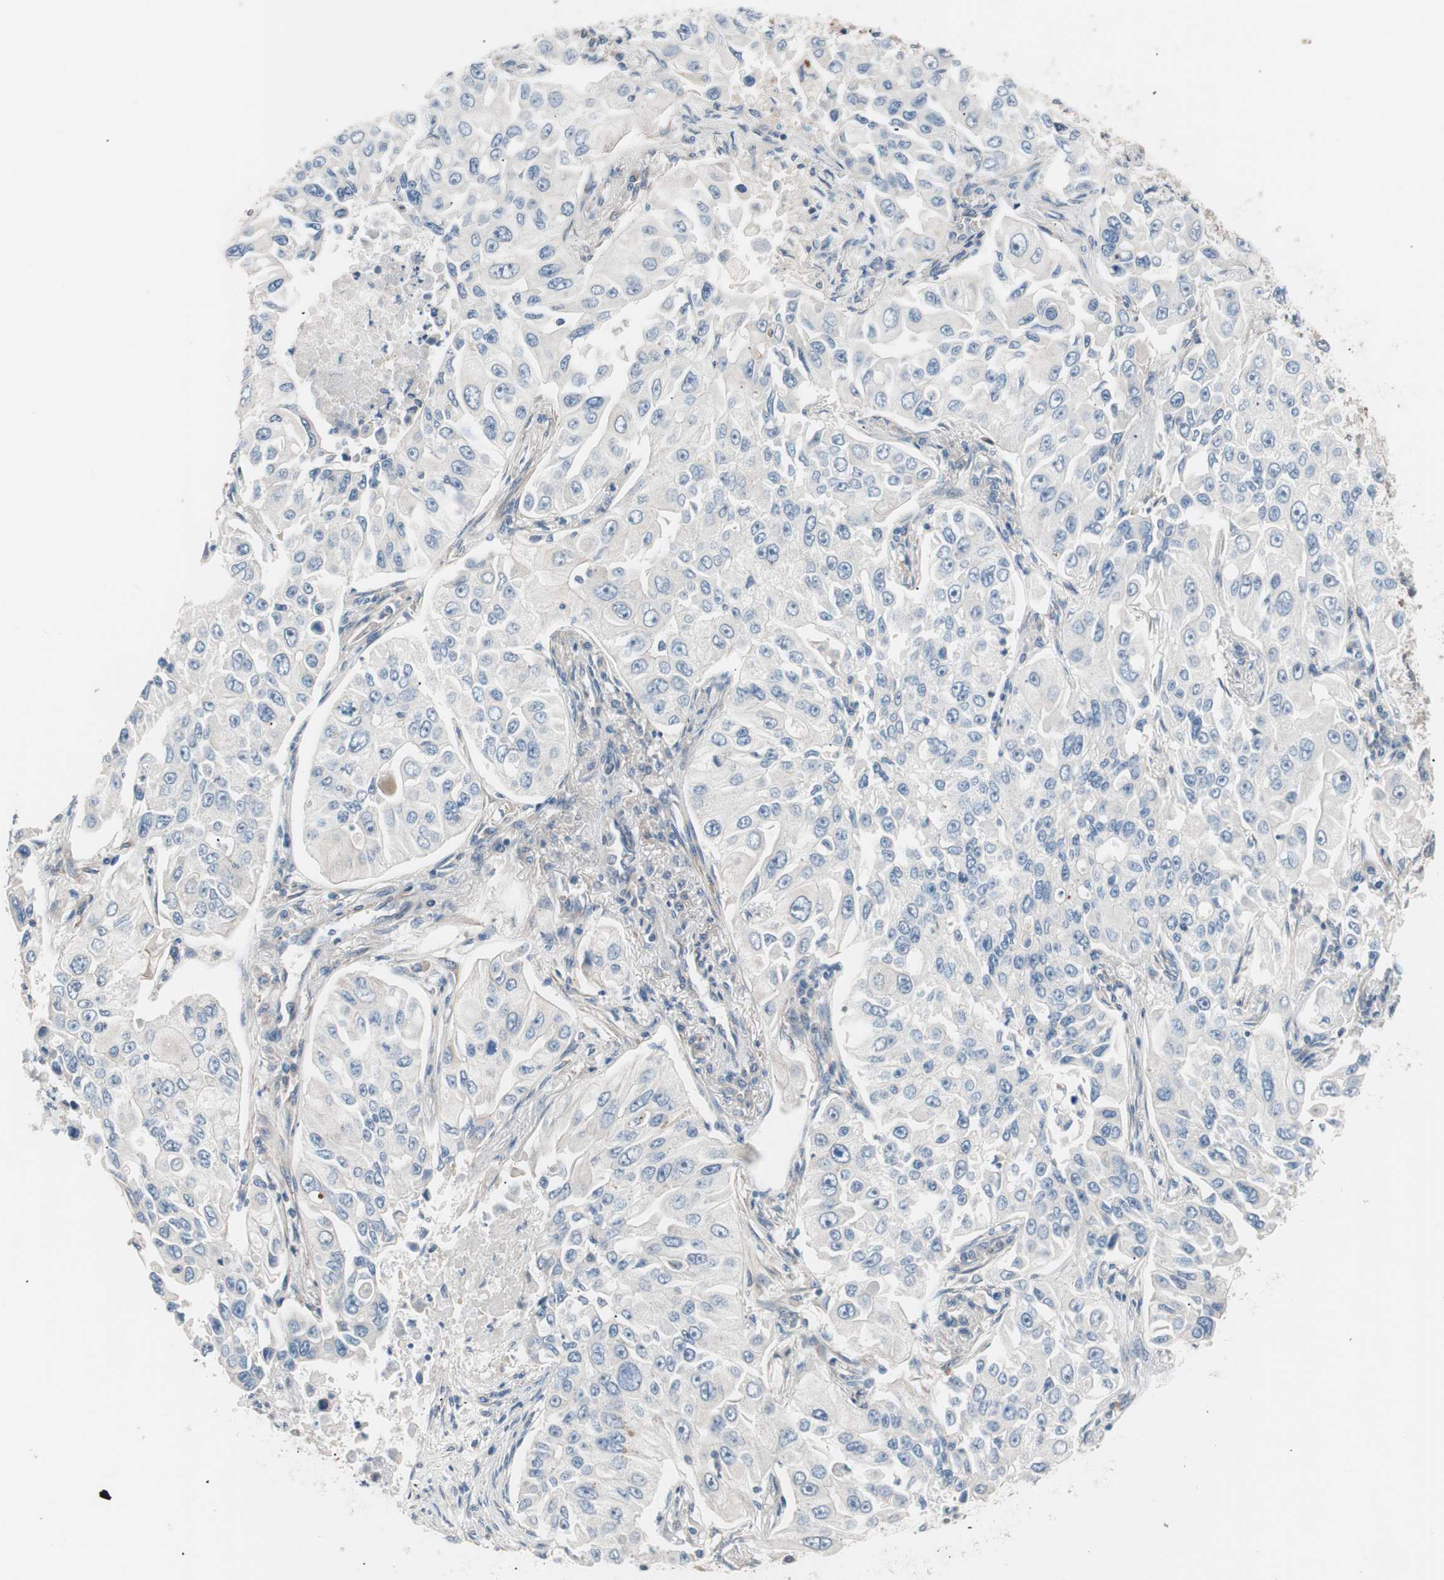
{"staining": {"intensity": "negative", "quantity": "none", "location": "none"}, "tissue": "lung cancer", "cell_type": "Tumor cells", "image_type": "cancer", "snomed": [{"axis": "morphology", "description": "Adenocarcinoma, NOS"}, {"axis": "topography", "description": "Lung"}], "caption": "Tumor cells are negative for protein expression in human lung cancer (adenocarcinoma).", "gene": "SMG1", "patient": {"sex": "male", "age": 84}}